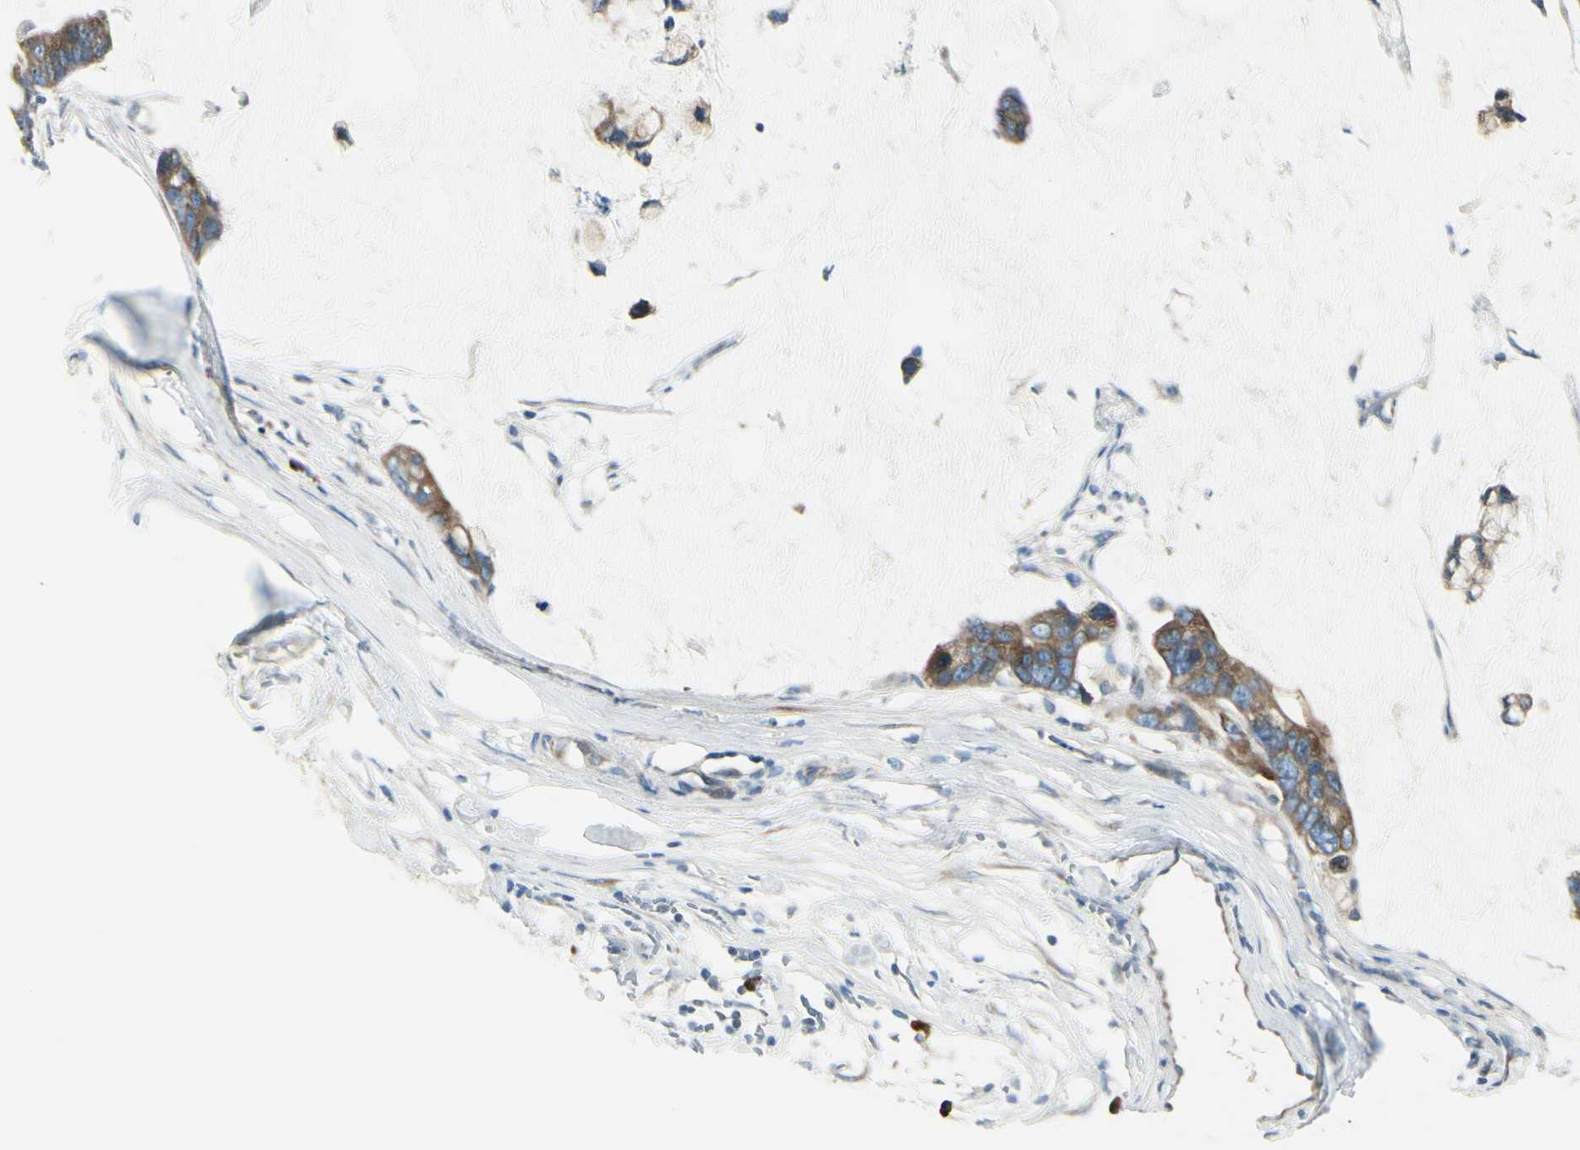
{"staining": {"intensity": "moderate", "quantity": ">75%", "location": "cytoplasmic/membranous"}, "tissue": "stomach cancer", "cell_type": "Tumor cells", "image_type": "cancer", "snomed": [{"axis": "morphology", "description": "Adenocarcinoma, NOS"}, {"axis": "topography", "description": "Stomach, lower"}], "caption": "Protein expression analysis of stomach cancer (adenocarcinoma) exhibits moderate cytoplasmic/membranous expression in about >75% of tumor cells.", "gene": "SELENOS", "patient": {"sex": "male", "age": 84}}